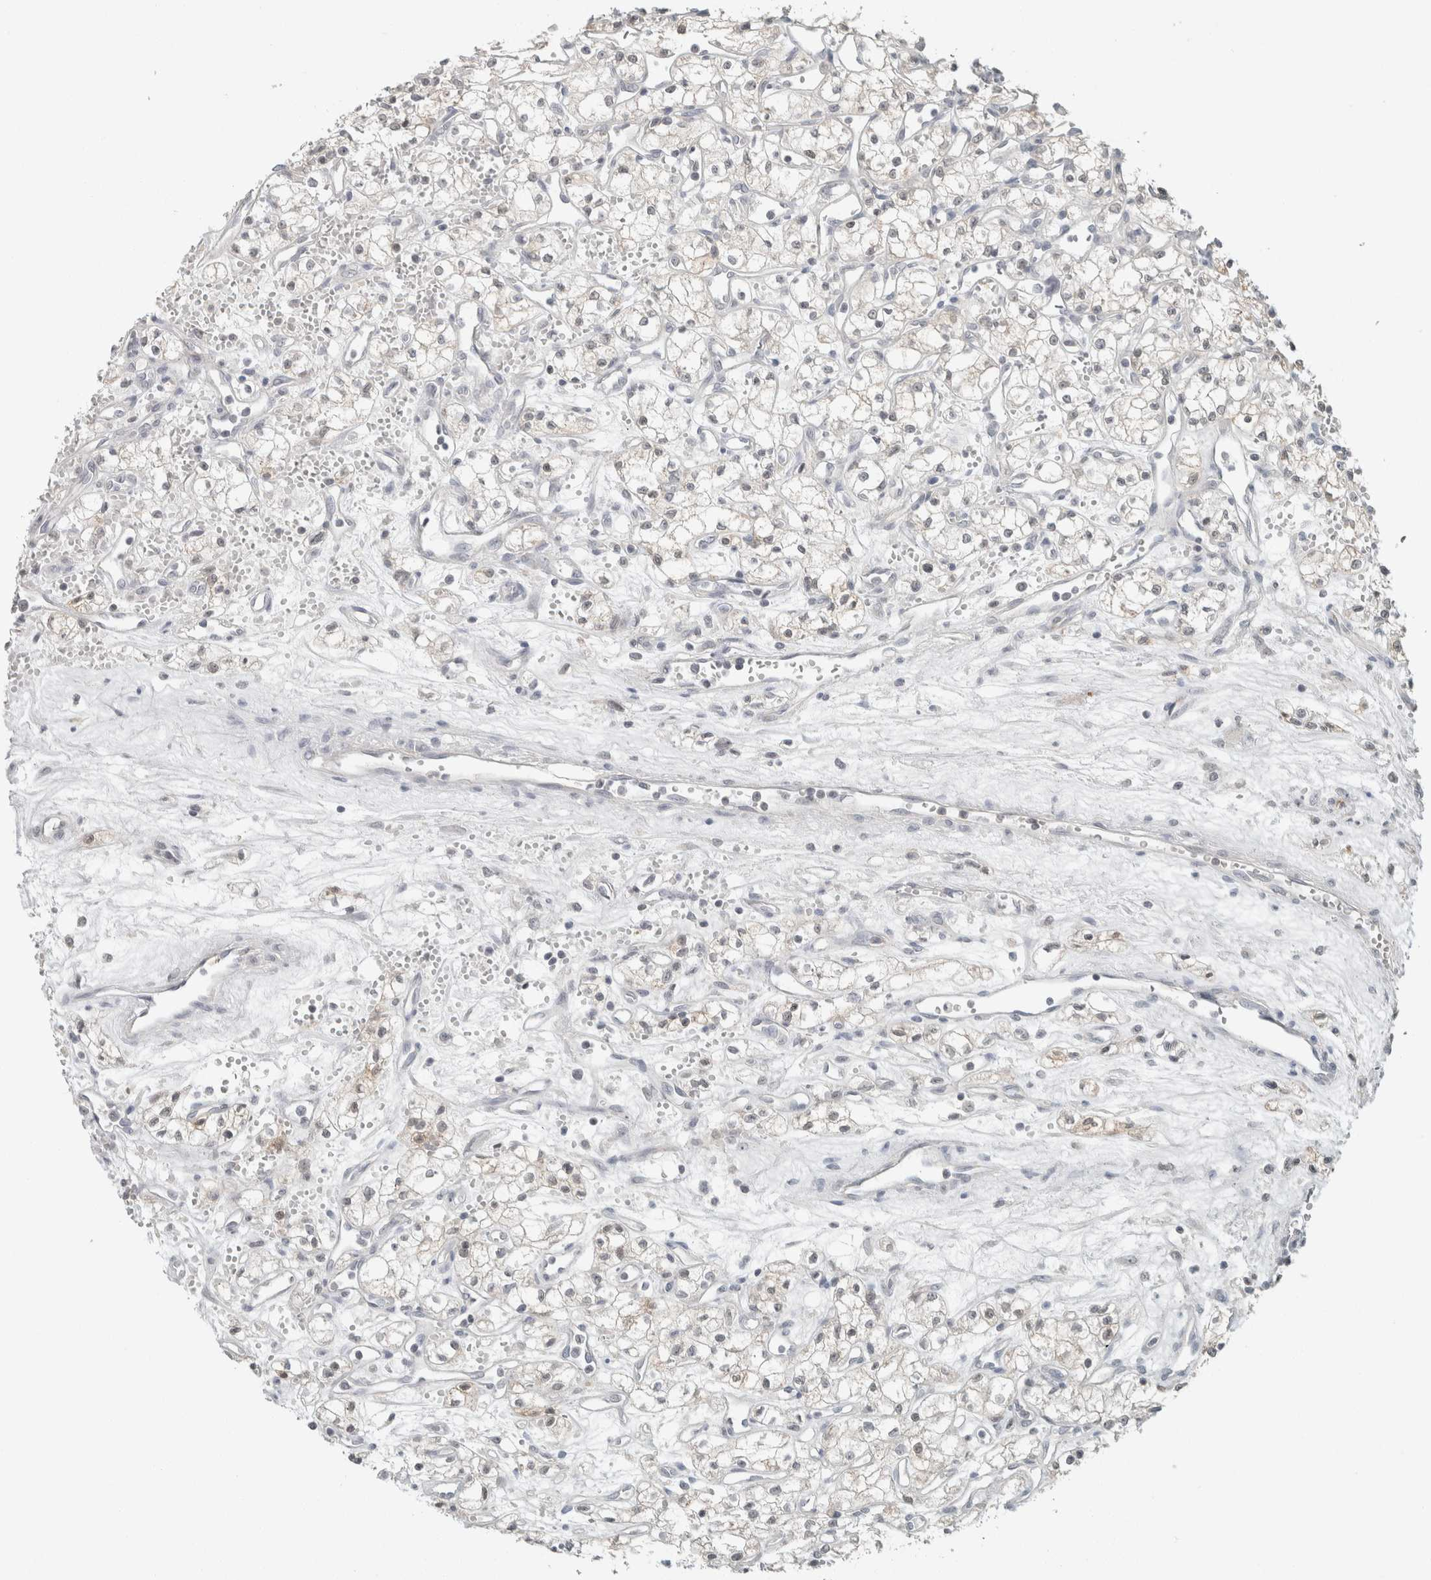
{"staining": {"intensity": "negative", "quantity": "none", "location": "none"}, "tissue": "renal cancer", "cell_type": "Tumor cells", "image_type": "cancer", "snomed": [{"axis": "morphology", "description": "Adenocarcinoma, NOS"}, {"axis": "topography", "description": "Kidney"}], "caption": "This is an immunohistochemistry (IHC) histopathology image of renal cancer. There is no expression in tumor cells.", "gene": "TRIT1", "patient": {"sex": "male", "age": 59}}